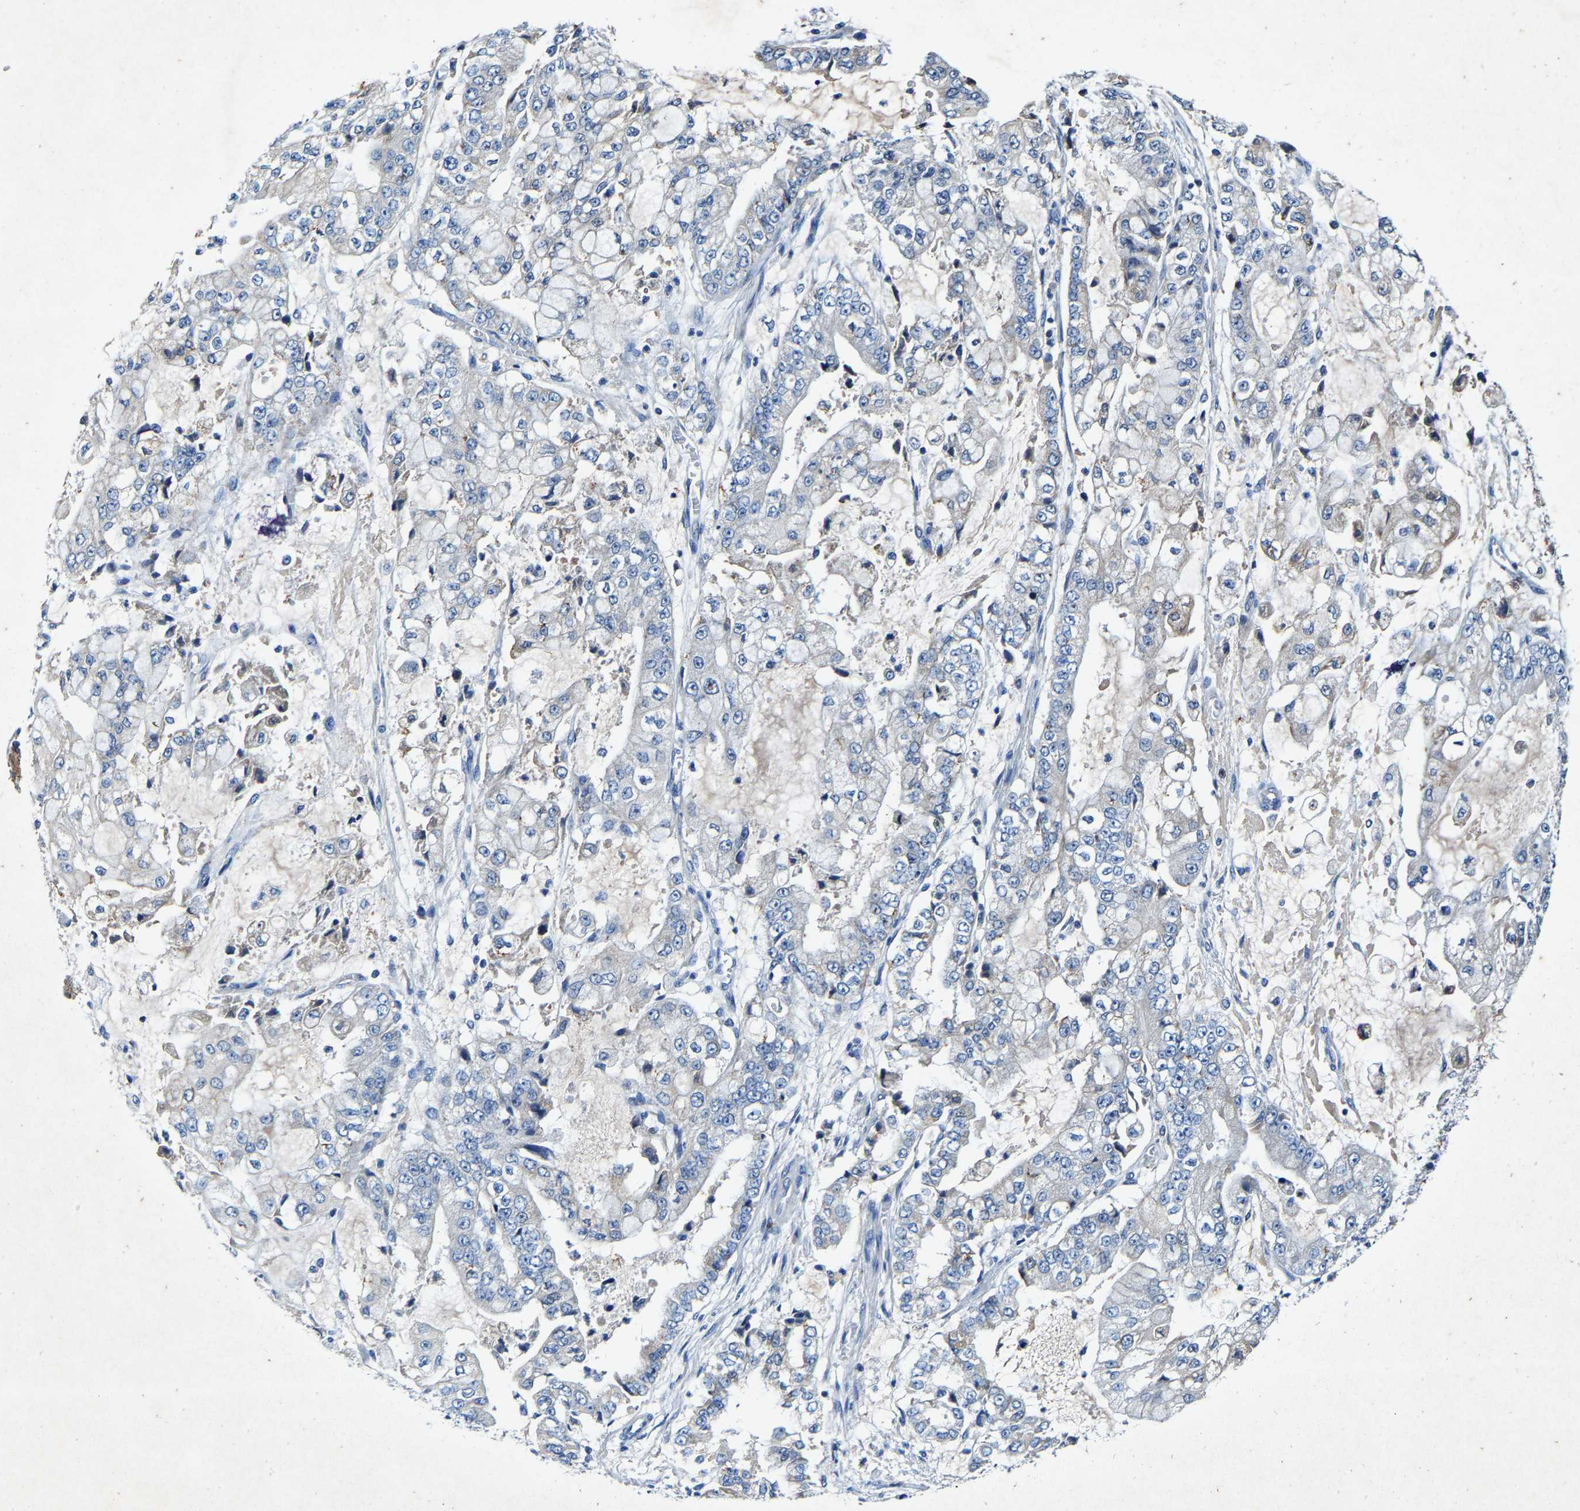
{"staining": {"intensity": "negative", "quantity": "none", "location": "none"}, "tissue": "stomach cancer", "cell_type": "Tumor cells", "image_type": "cancer", "snomed": [{"axis": "morphology", "description": "Adenocarcinoma, NOS"}, {"axis": "topography", "description": "Stomach"}], "caption": "DAB (3,3'-diaminobenzidine) immunohistochemical staining of stomach adenocarcinoma demonstrates no significant expression in tumor cells.", "gene": "SLC25A25", "patient": {"sex": "male", "age": 76}}